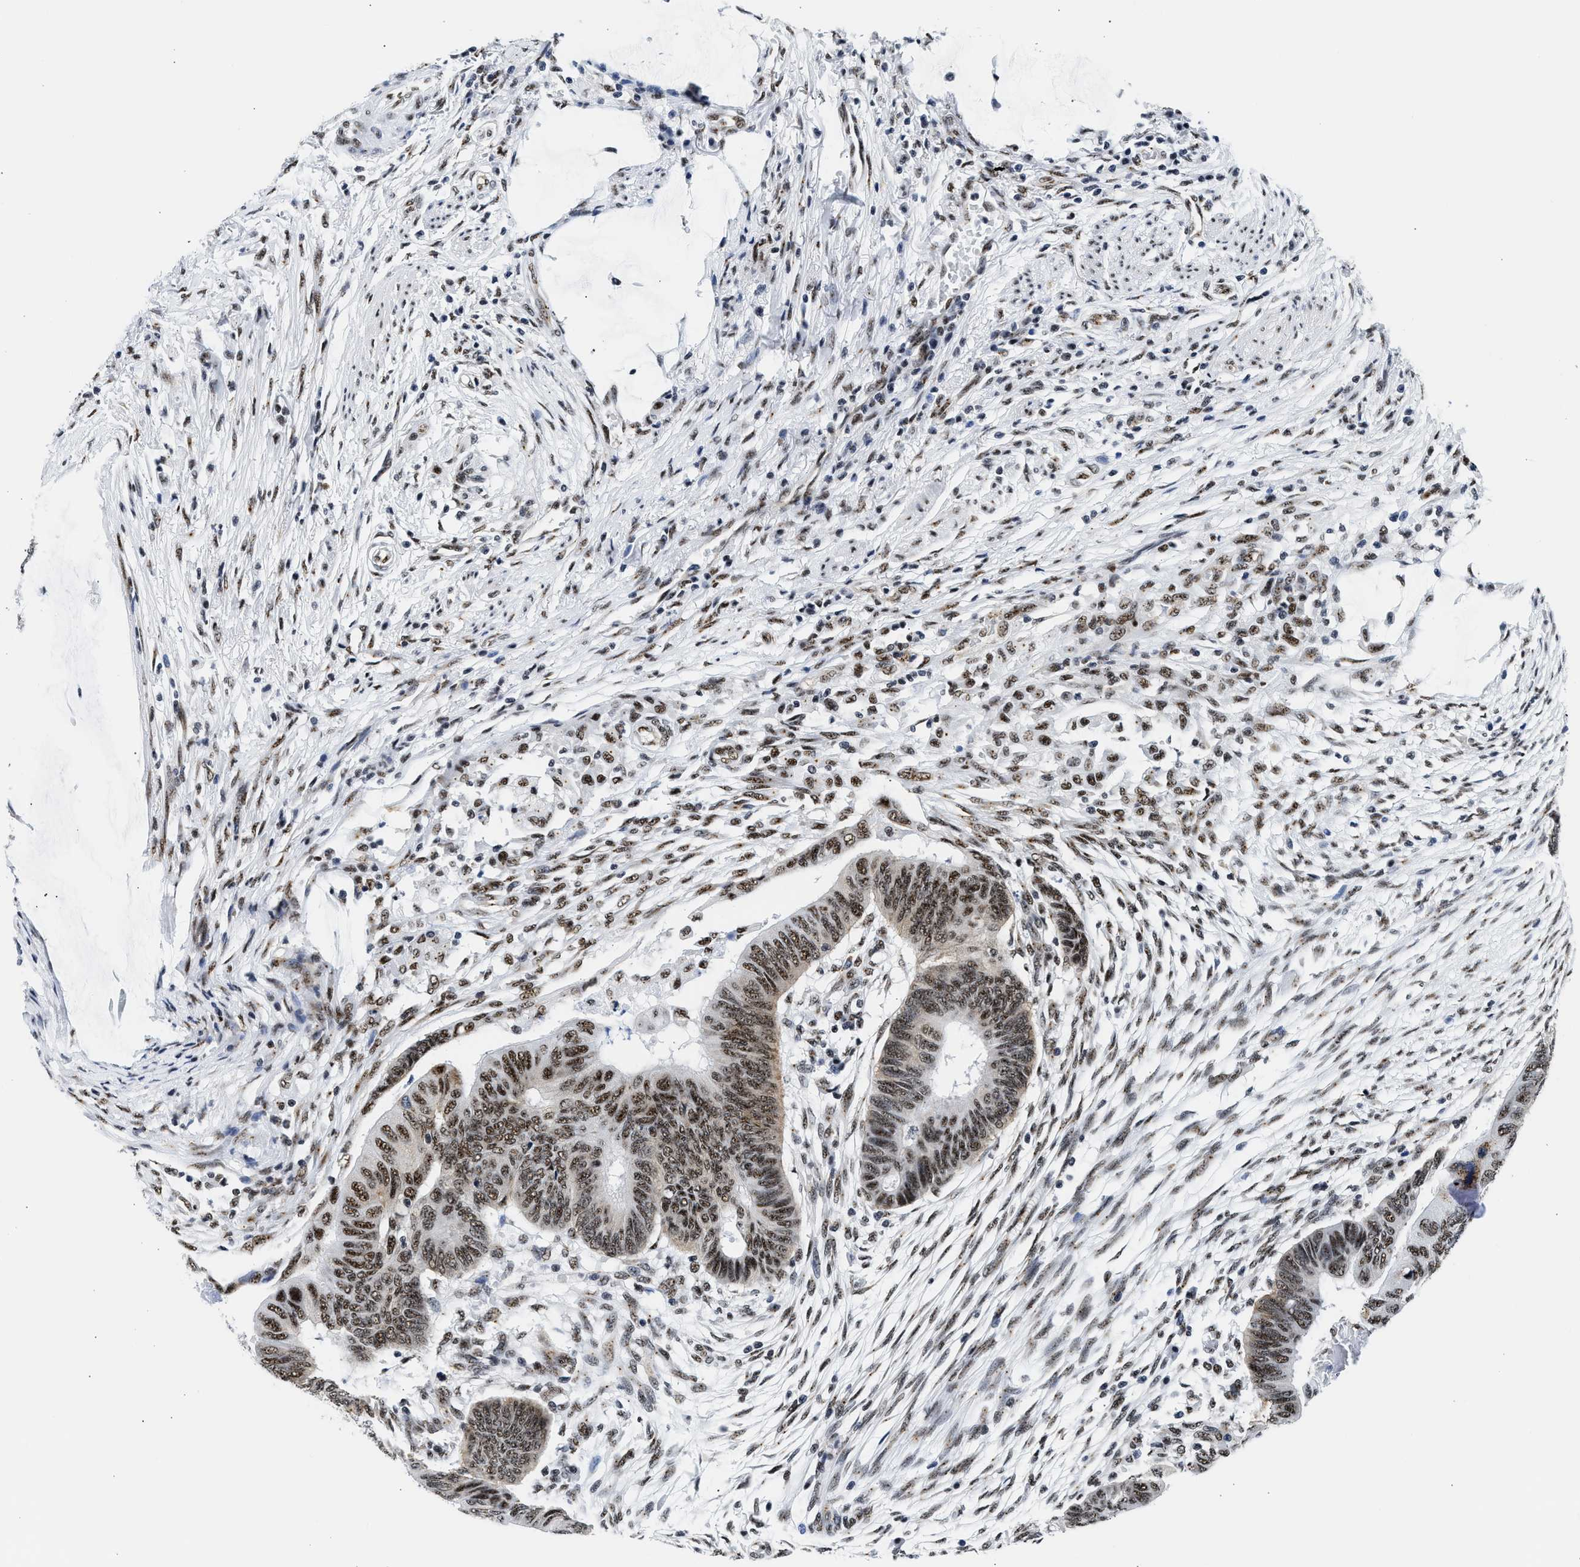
{"staining": {"intensity": "strong", "quantity": ">75%", "location": "nuclear"}, "tissue": "colorectal cancer", "cell_type": "Tumor cells", "image_type": "cancer", "snomed": [{"axis": "morphology", "description": "Normal tissue, NOS"}, {"axis": "morphology", "description": "Adenocarcinoma, NOS"}, {"axis": "topography", "description": "Rectum"}, {"axis": "topography", "description": "Peripheral nerve tissue"}], "caption": "There is high levels of strong nuclear expression in tumor cells of colorectal cancer (adenocarcinoma), as demonstrated by immunohistochemical staining (brown color).", "gene": "RBM8A", "patient": {"sex": "male", "age": 92}}